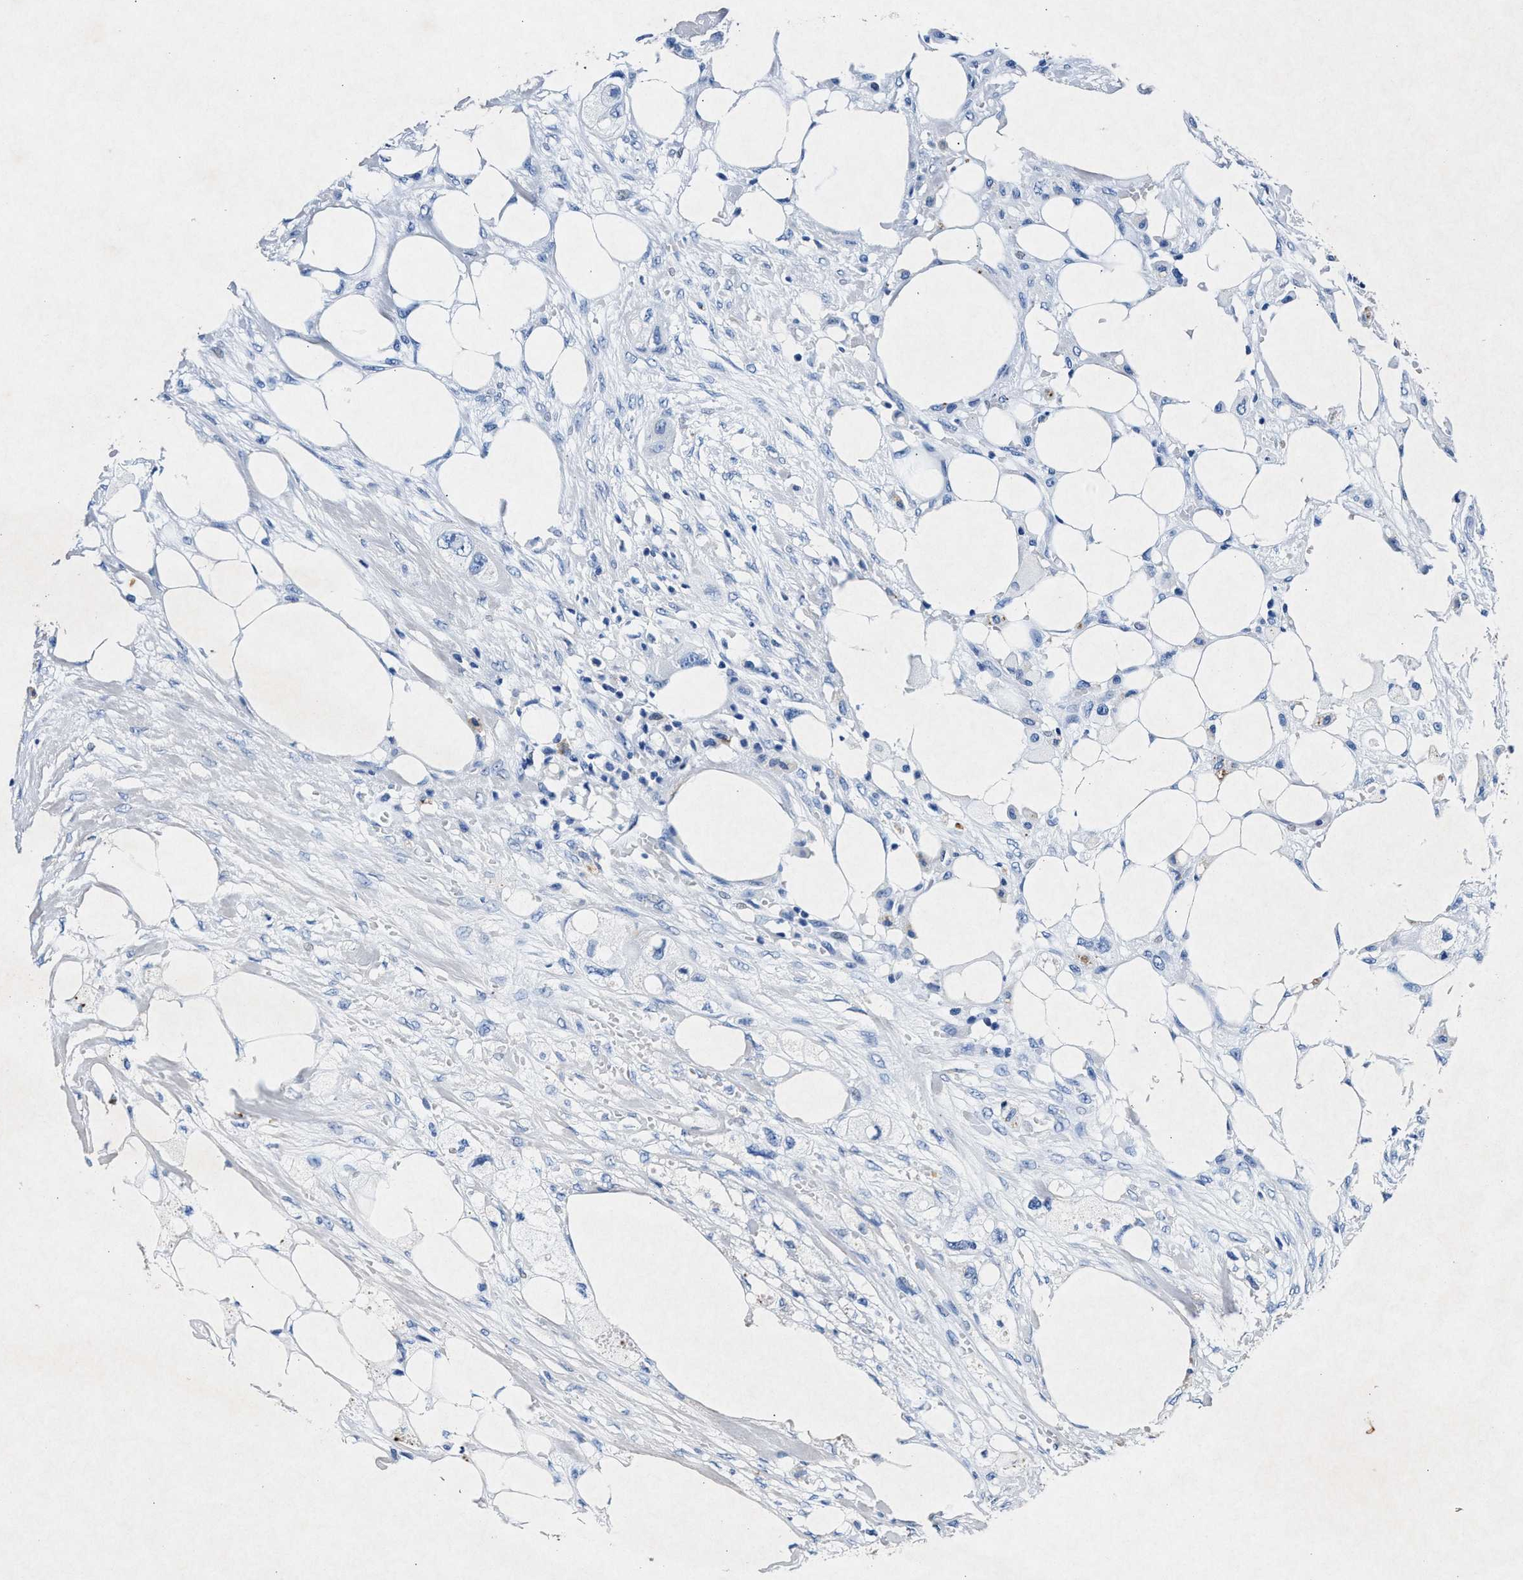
{"staining": {"intensity": "negative", "quantity": "none", "location": "none"}, "tissue": "colorectal cancer", "cell_type": "Tumor cells", "image_type": "cancer", "snomed": [{"axis": "morphology", "description": "Adenocarcinoma, NOS"}, {"axis": "topography", "description": "Colon"}], "caption": "There is no significant expression in tumor cells of colorectal cancer (adenocarcinoma).", "gene": "MAP6", "patient": {"sex": "female", "age": 57}}